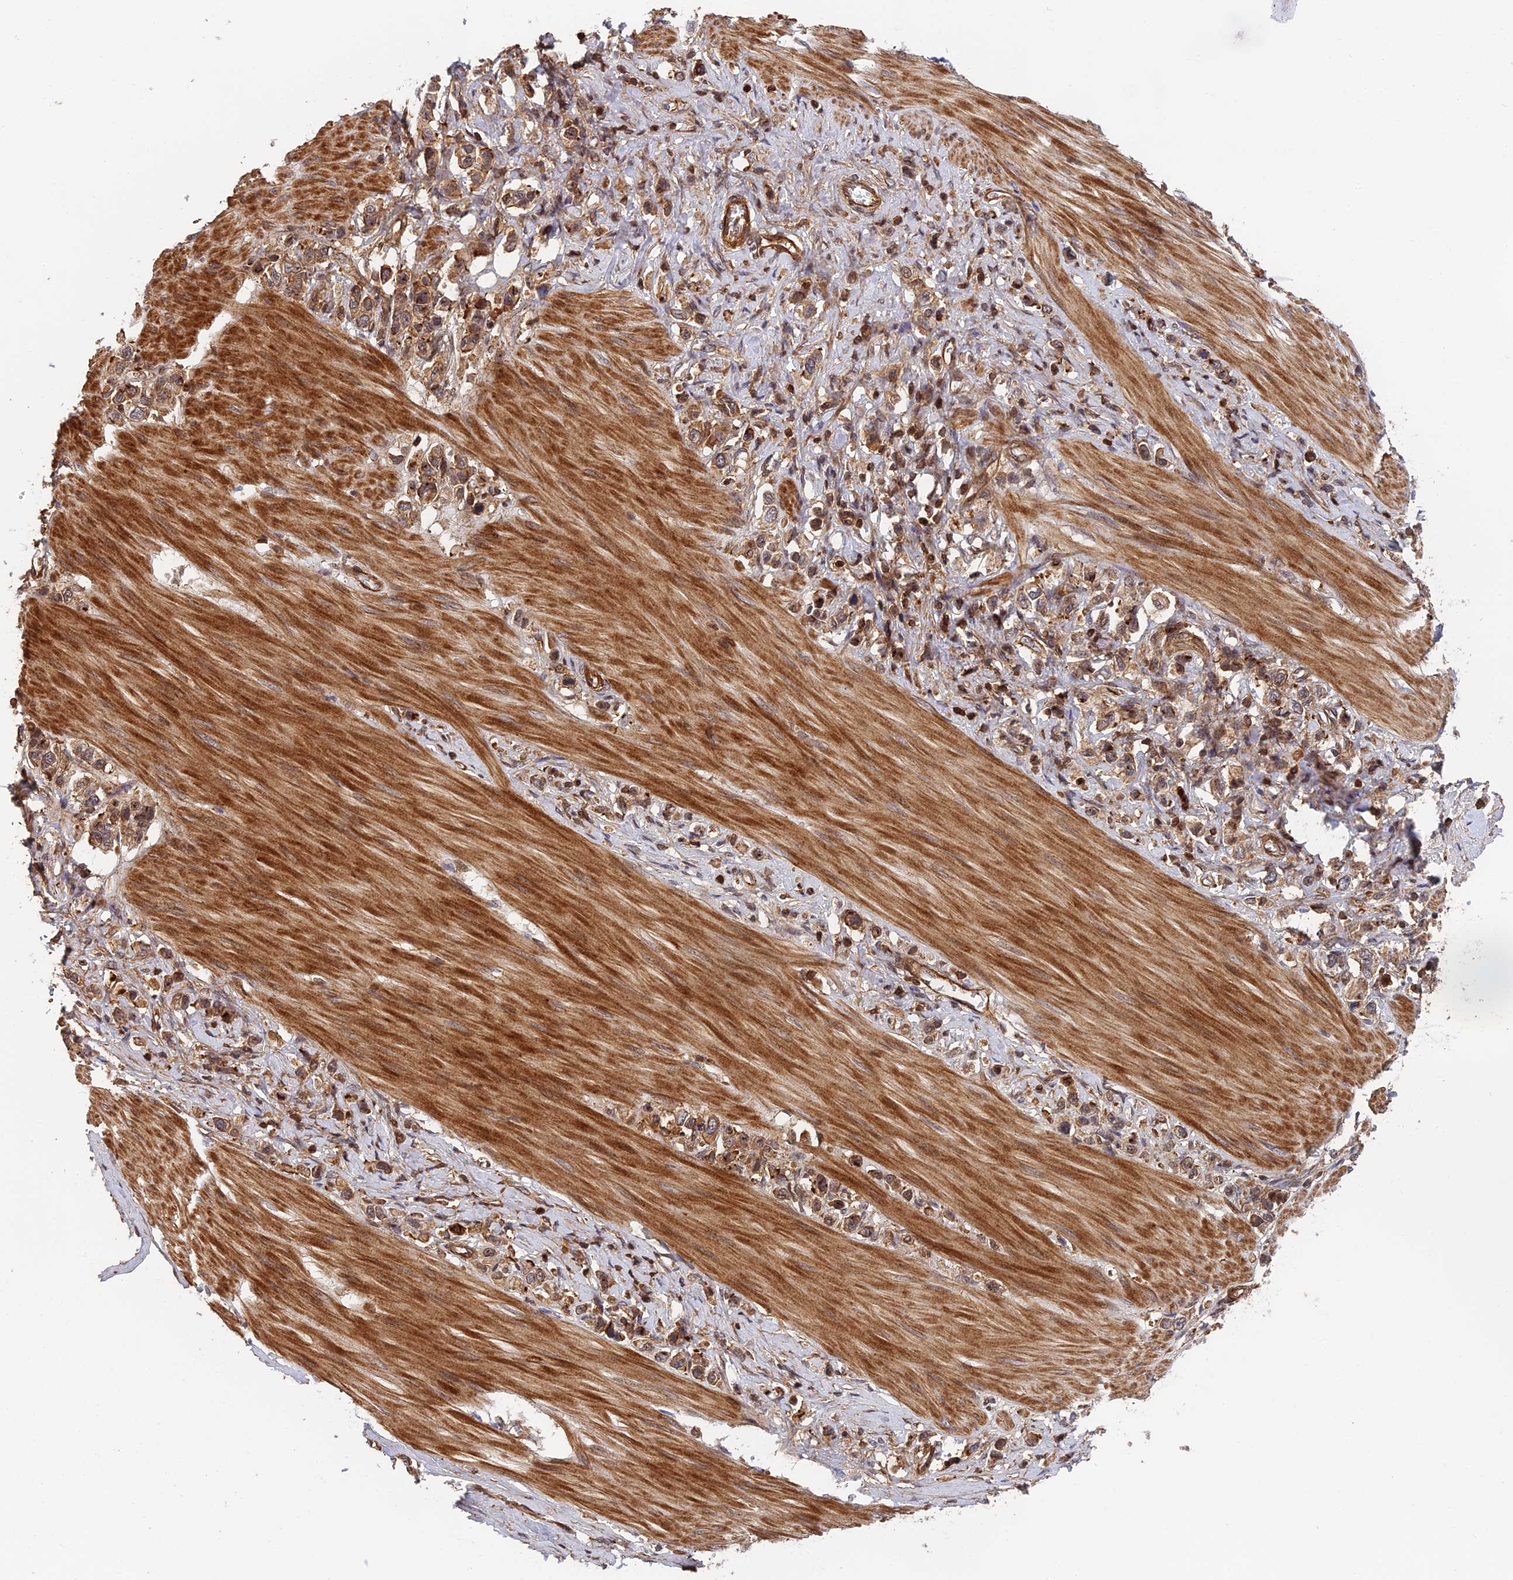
{"staining": {"intensity": "moderate", "quantity": ">75%", "location": "cytoplasmic/membranous"}, "tissue": "stomach cancer", "cell_type": "Tumor cells", "image_type": "cancer", "snomed": [{"axis": "morphology", "description": "Adenocarcinoma, NOS"}, {"axis": "topography", "description": "Stomach"}], "caption": "Stomach cancer was stained to show a protein in brown. There is medium levels of moderate cytoplasmic/membranous staining in about >75% of tumor cells. (DAB (3,3'-diaminobenzidine) = brown stain, brightfield microscopy at high magnification).", "gene": "OSBPL1A", "patient": {"sex": "female", "age": 65}}